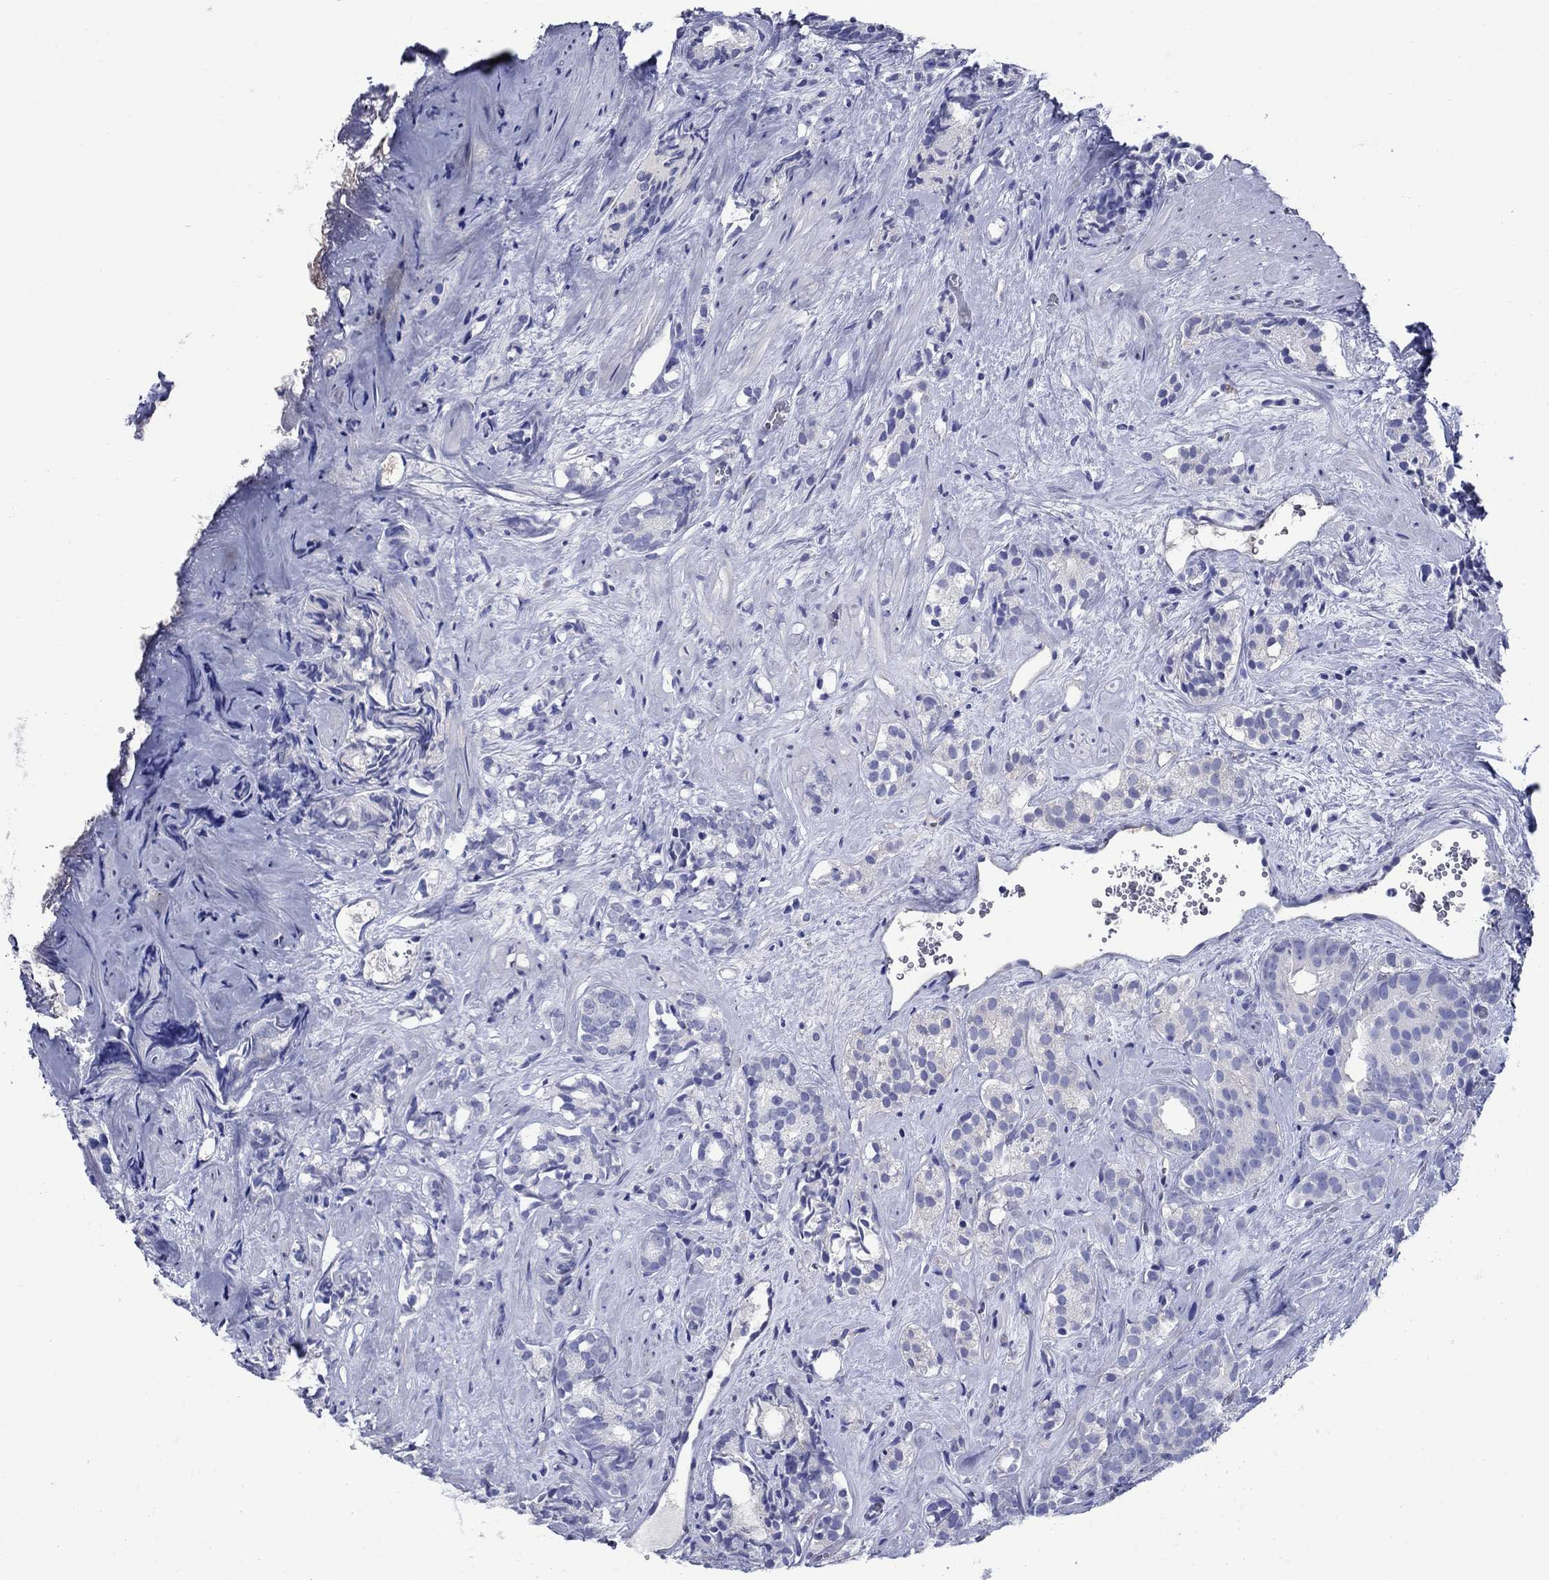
{"staining": {"intensity": "negative", "quantity": "none", "location": "none"}, "tissue": "prostate cancer", "cell_type": "Tumor cells", "image_type": "cancer", "snomed": [{"axis": "morphology", "description": "Adenocarcinoma, High grade"}, {"axis": "topography", "description": "Prostate"}], "caption": "An immunohistochemistry image of prostate cancer is shown. There is no staining in tumor cells of prostate cancer.", "gene": "SMCP", "patient": {"sex": "male", "age": 90}}